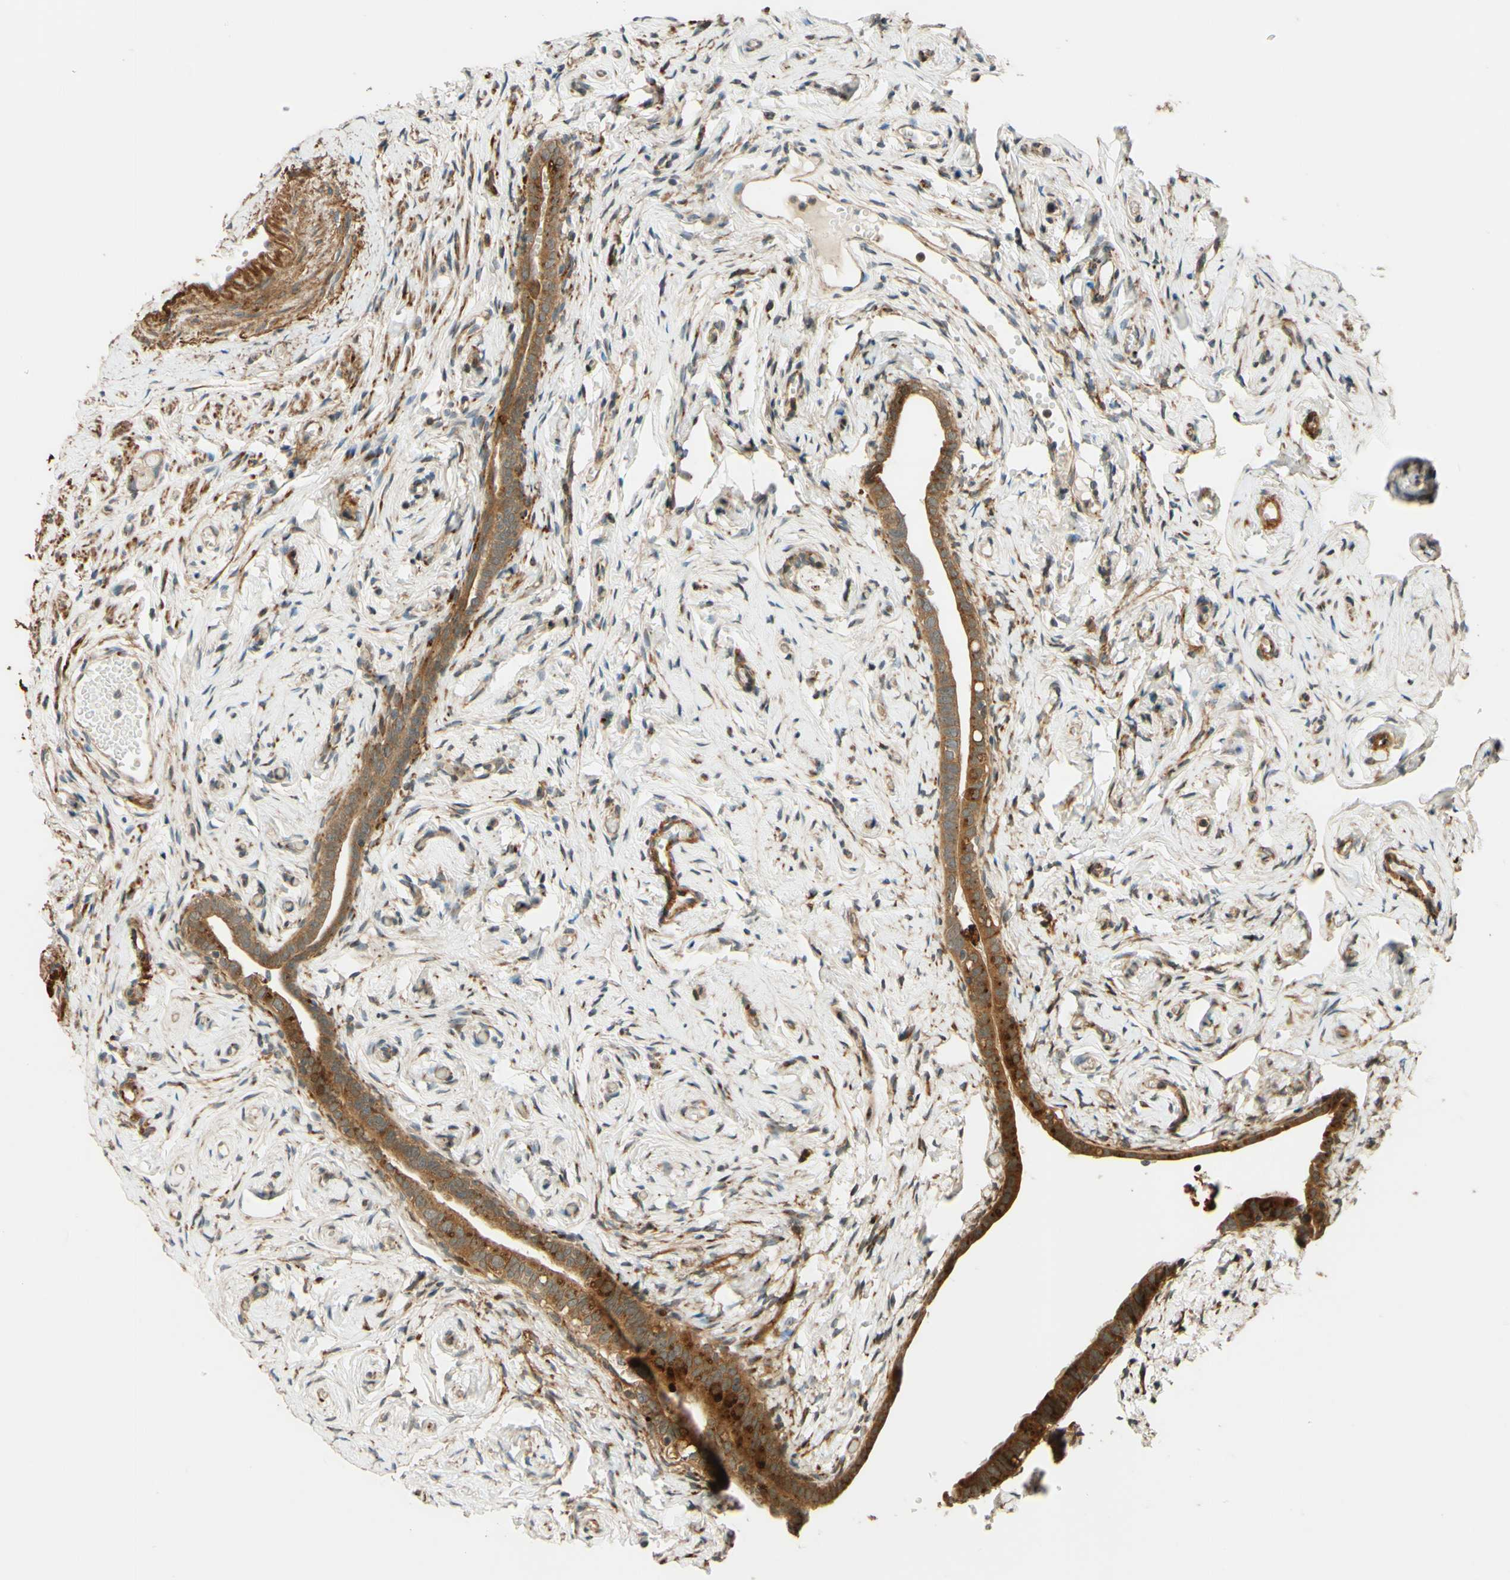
{"staining": {"intensity": "moderate", "quantity": ">75%", "location": "cytoplasmic/membranous"}, "tissue": "fallopian tube", "cell_type": "Glandular cells", "image_type": "normal", "snomed": [{"axis": "morphology", "description": "Normal tissue, NOS"}, {"axis": "topography", "description": "Fallopian tube"}], "caption": "Fallopian tube stained with DAB immunohistochemistry (IHC) reveals medium levels of moderate cytoplasmic/membranous staining in approximately >75% of glandular cells. The staining is performed using DAB (3,3'-diaminobenzidine) brown chromogen to label protein expression. The nuclei are counter-stained blue using hematoxylin.", "gene": "RNF19A", "patient": {"sex": "female", "age": 71}}